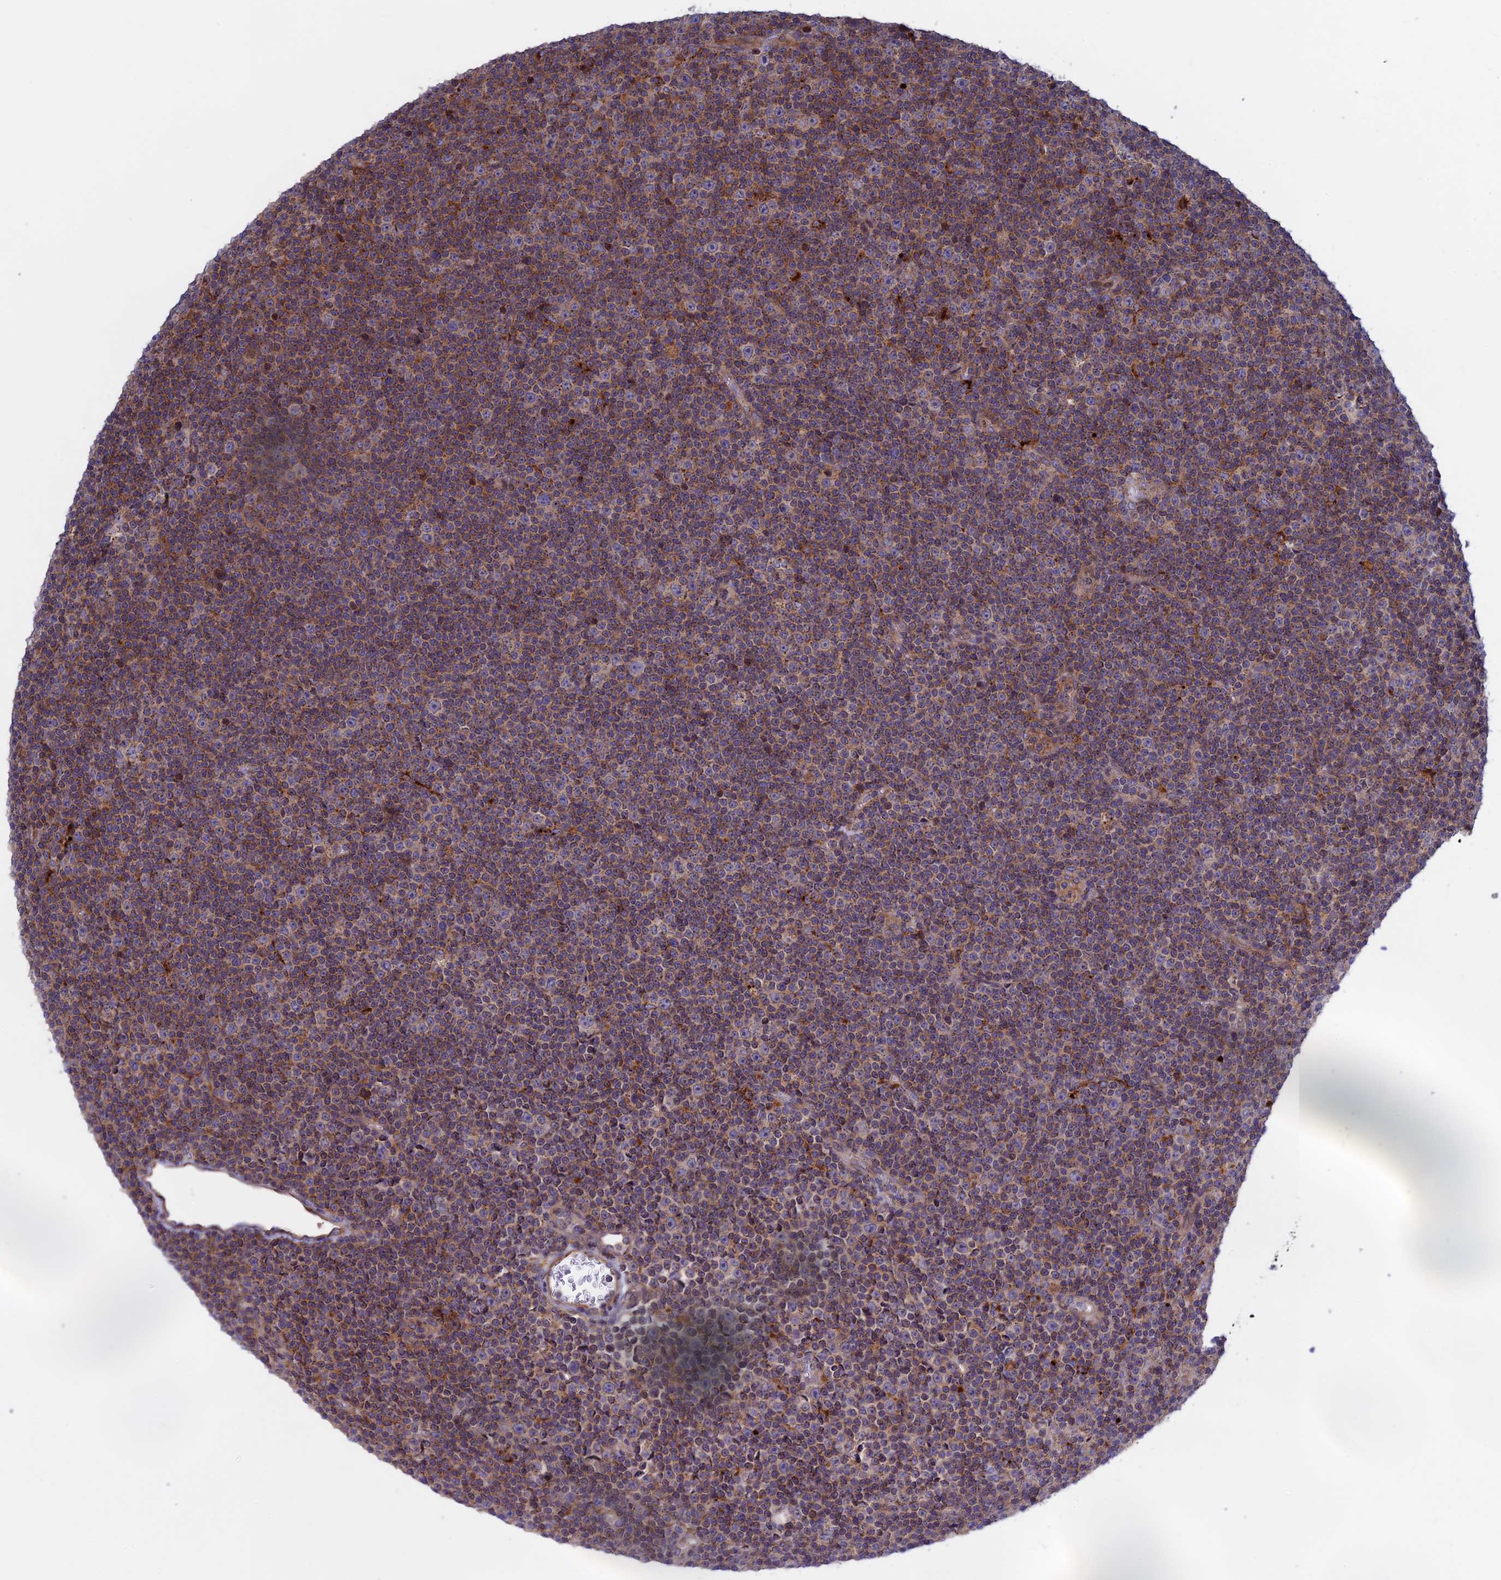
{"staining": {"intensity": "weak", "quantity": "25%-75%", "location": "cytoplasmic/membranous"}, "tissue": "lymphoma", "cell_type": "Tumor cells", "image_type": "cancer", "snomed": [{"axis": "morphology", "description": "Malignant lymphoma, non-Hodgkin's type, Low grade"}, {"axis": "topography", "description": "Lymph node"}], "caption": "Protein expression analysis of lymphoma shows weak cytoplasmic/membranous staining in approximately 25%-75% of tumor cells.", "gene": "LYPD5", "patient": {"sex": "female", "age": 67}}